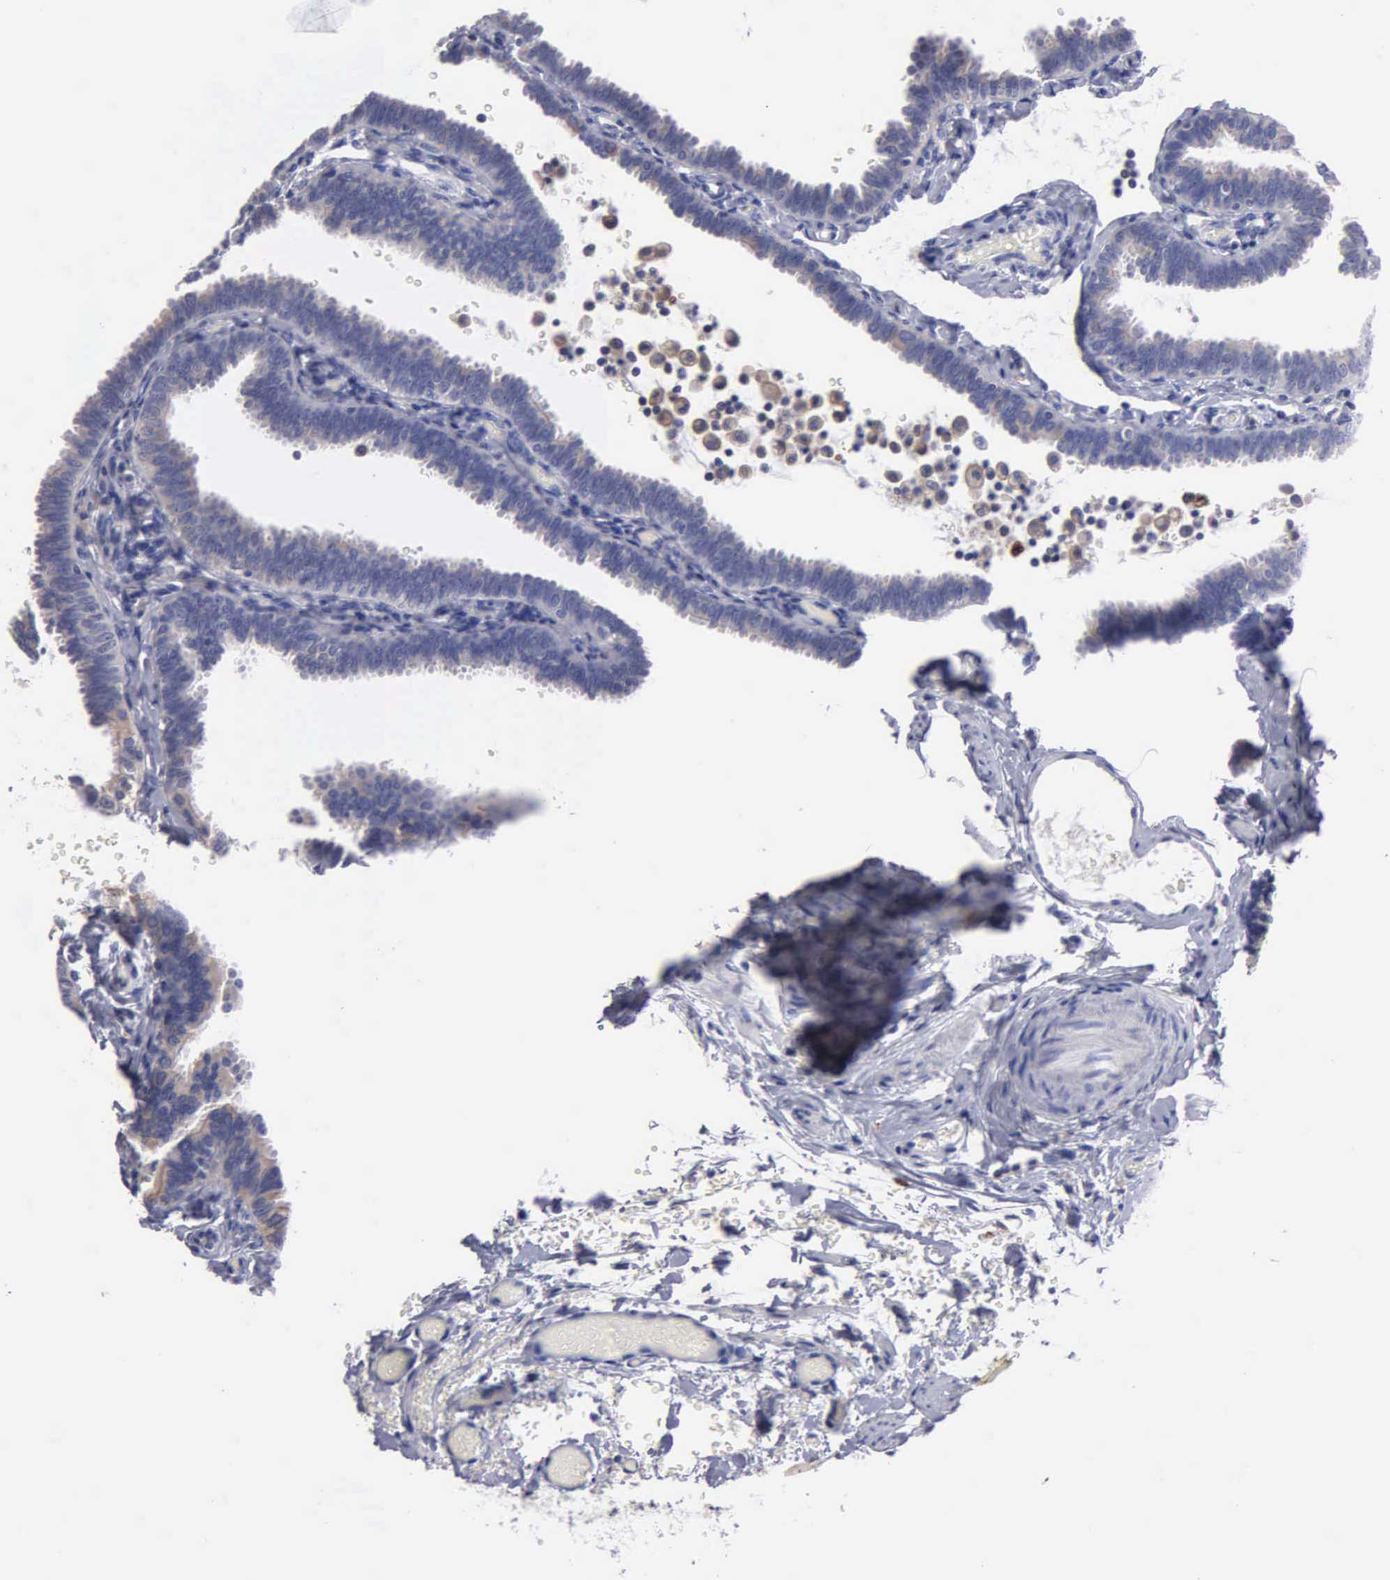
{"staining": {"intensity": "weak", "quantity": ">75%", "location": "cytoplasmic/membranous"}, "tissue": "fallopian tube", "cell_type": "Glandular cells", "image_type": "normal", "snomed": [{"axis": "morphology", "description": "Normal tissue, NOS"}, {"axis": "topography", "description": "Fallopian tube"}], "caption": "IHC photomicrograph of normal human fallopian tube stained for a protein (brown), which exhibits low levels of weak cytoplasmic/membranous staining in about >75% of glandular cells.", "gene": "PTGS2", "patient": {"sex": "female", "age": 51}}